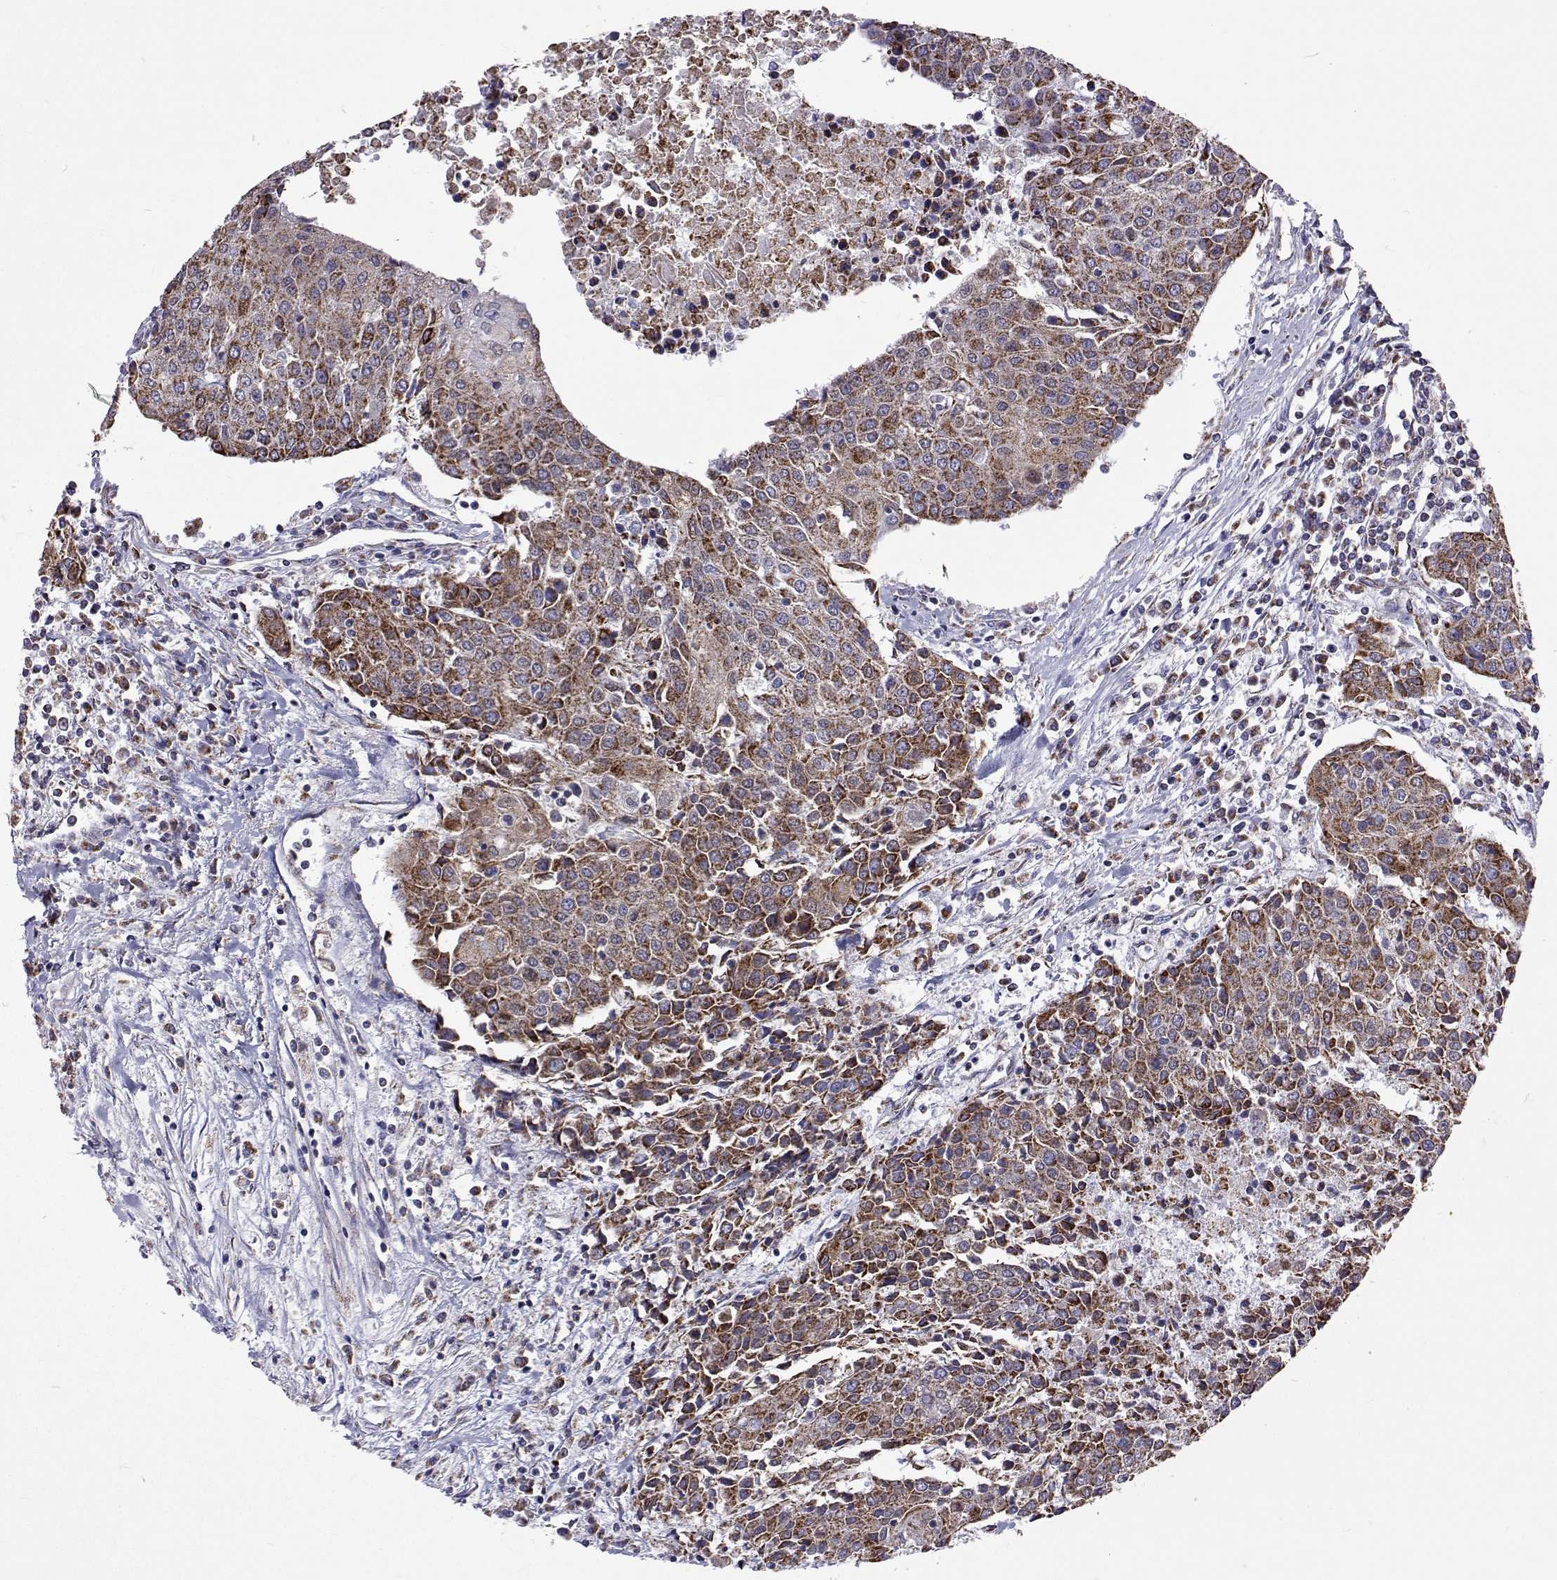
{"staining": {"intensity": "moderate", "quantity": ">75%", "location": "cytoplasmic/membranous"}, "tissue": "urothelial cancer", "cell_type": "Tumor cells", "image_type": "cancer", "snomed": [{"axis": "morphology", "description": "Urothelial carcinoma, High grade"}, {"axis": "topography", "description": "Urinary bladder"}], "caption": "An immunohistochemistry (IHC) photomicrograph of neoplastic tissue is shown. Protein staining in brown labels moderate cytoplasmic/membranous positivity in urothelial cancer within tumor cells.", "gene": "MCCC2", "patient": {"sex": "female", "age": 85}}